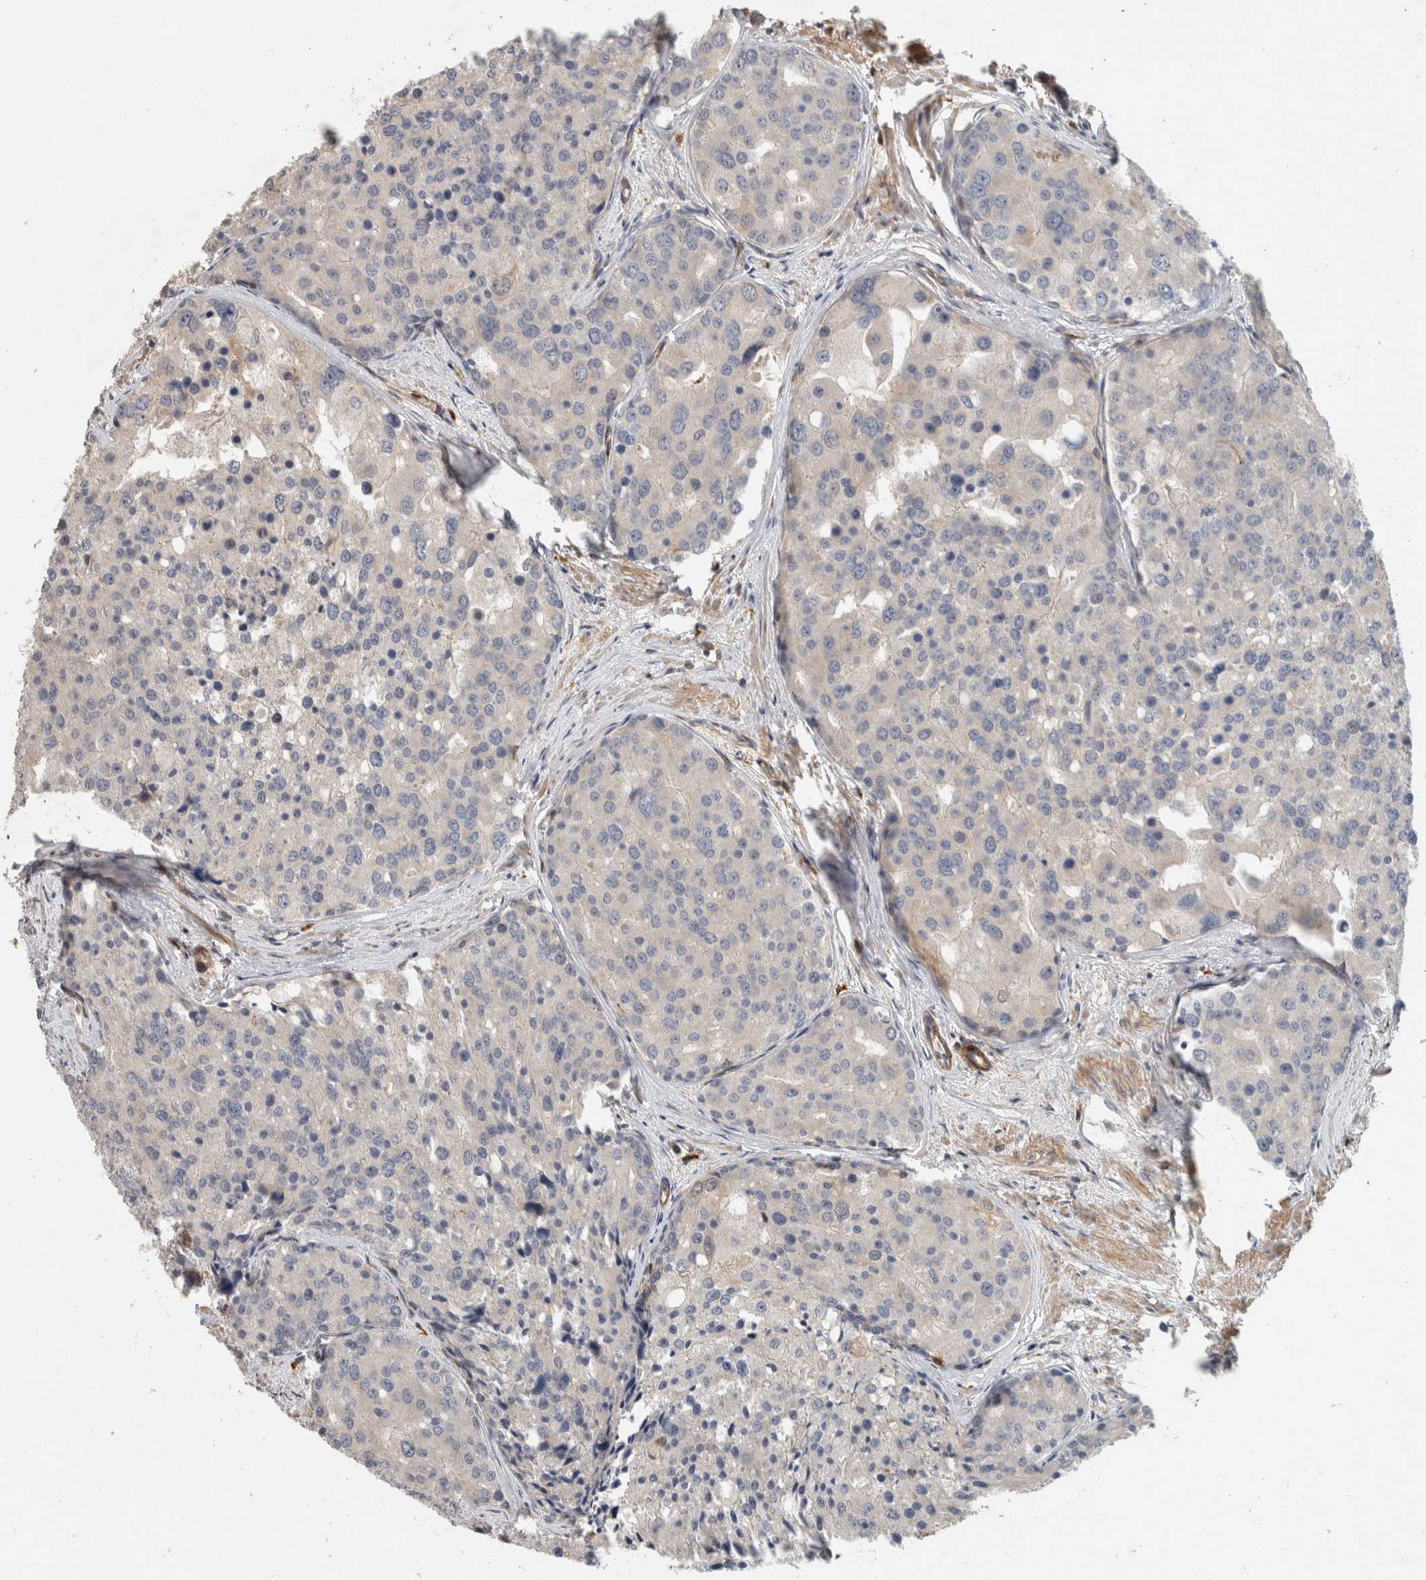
{"staining": {"intensity": "negative", "quantity": "none", "location": "none"}, "tissue": "prostate cancer", "cell_type": "Tumor cells", "image_type": "cancer", "snomed": [{"axis": "morphology", "description": "Adenocarcinoma, High grade"}, {"axis": "topography", "description": "Prostate"}], "caption": "The histopathology image exhibits no significant positivity in tumor cells of adenocarcinoma (high-grade) (prostate).", "gene": "SIPA1L2", "patient": {"sex": "male", "age": 50}}